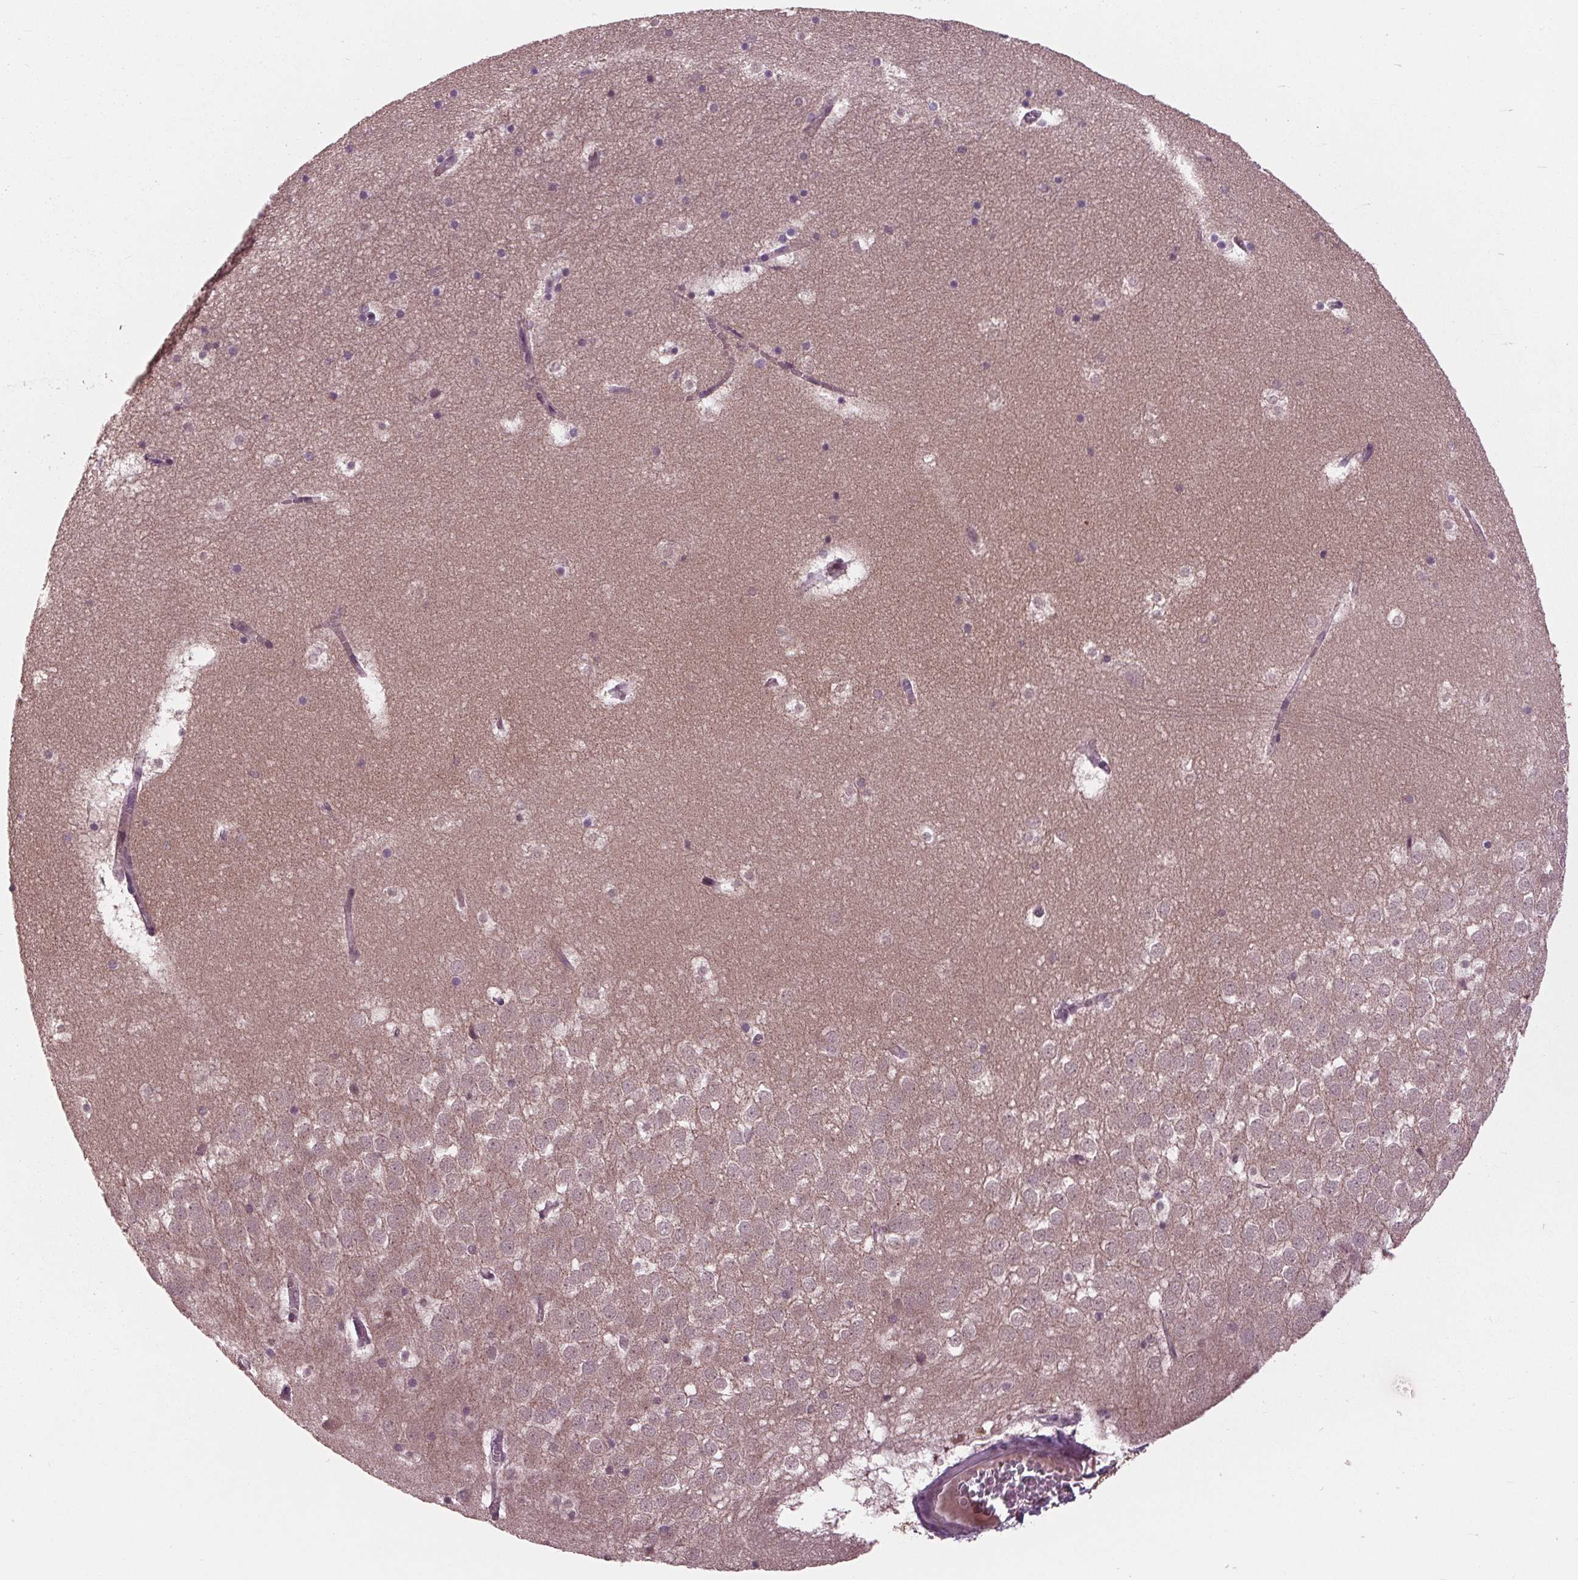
{"staining": {"intensity": "negative", "quantity": "none", "location": "none"}, "tissue": "hippocampus", "cell_type": "Glial cells", "image_type": "normal", "snomed": [{"axis": "morphology", "description": "Normal tissue, NOS"}, {"axis": "topography", "description": "Hippocampus"}], "caption": "This is an immunohistochemistry image of unremarkable hippocampus. There is no positivity in glial cells.", "gene": "MAPK8", "patient": {"sex": "male", "age": 45}}